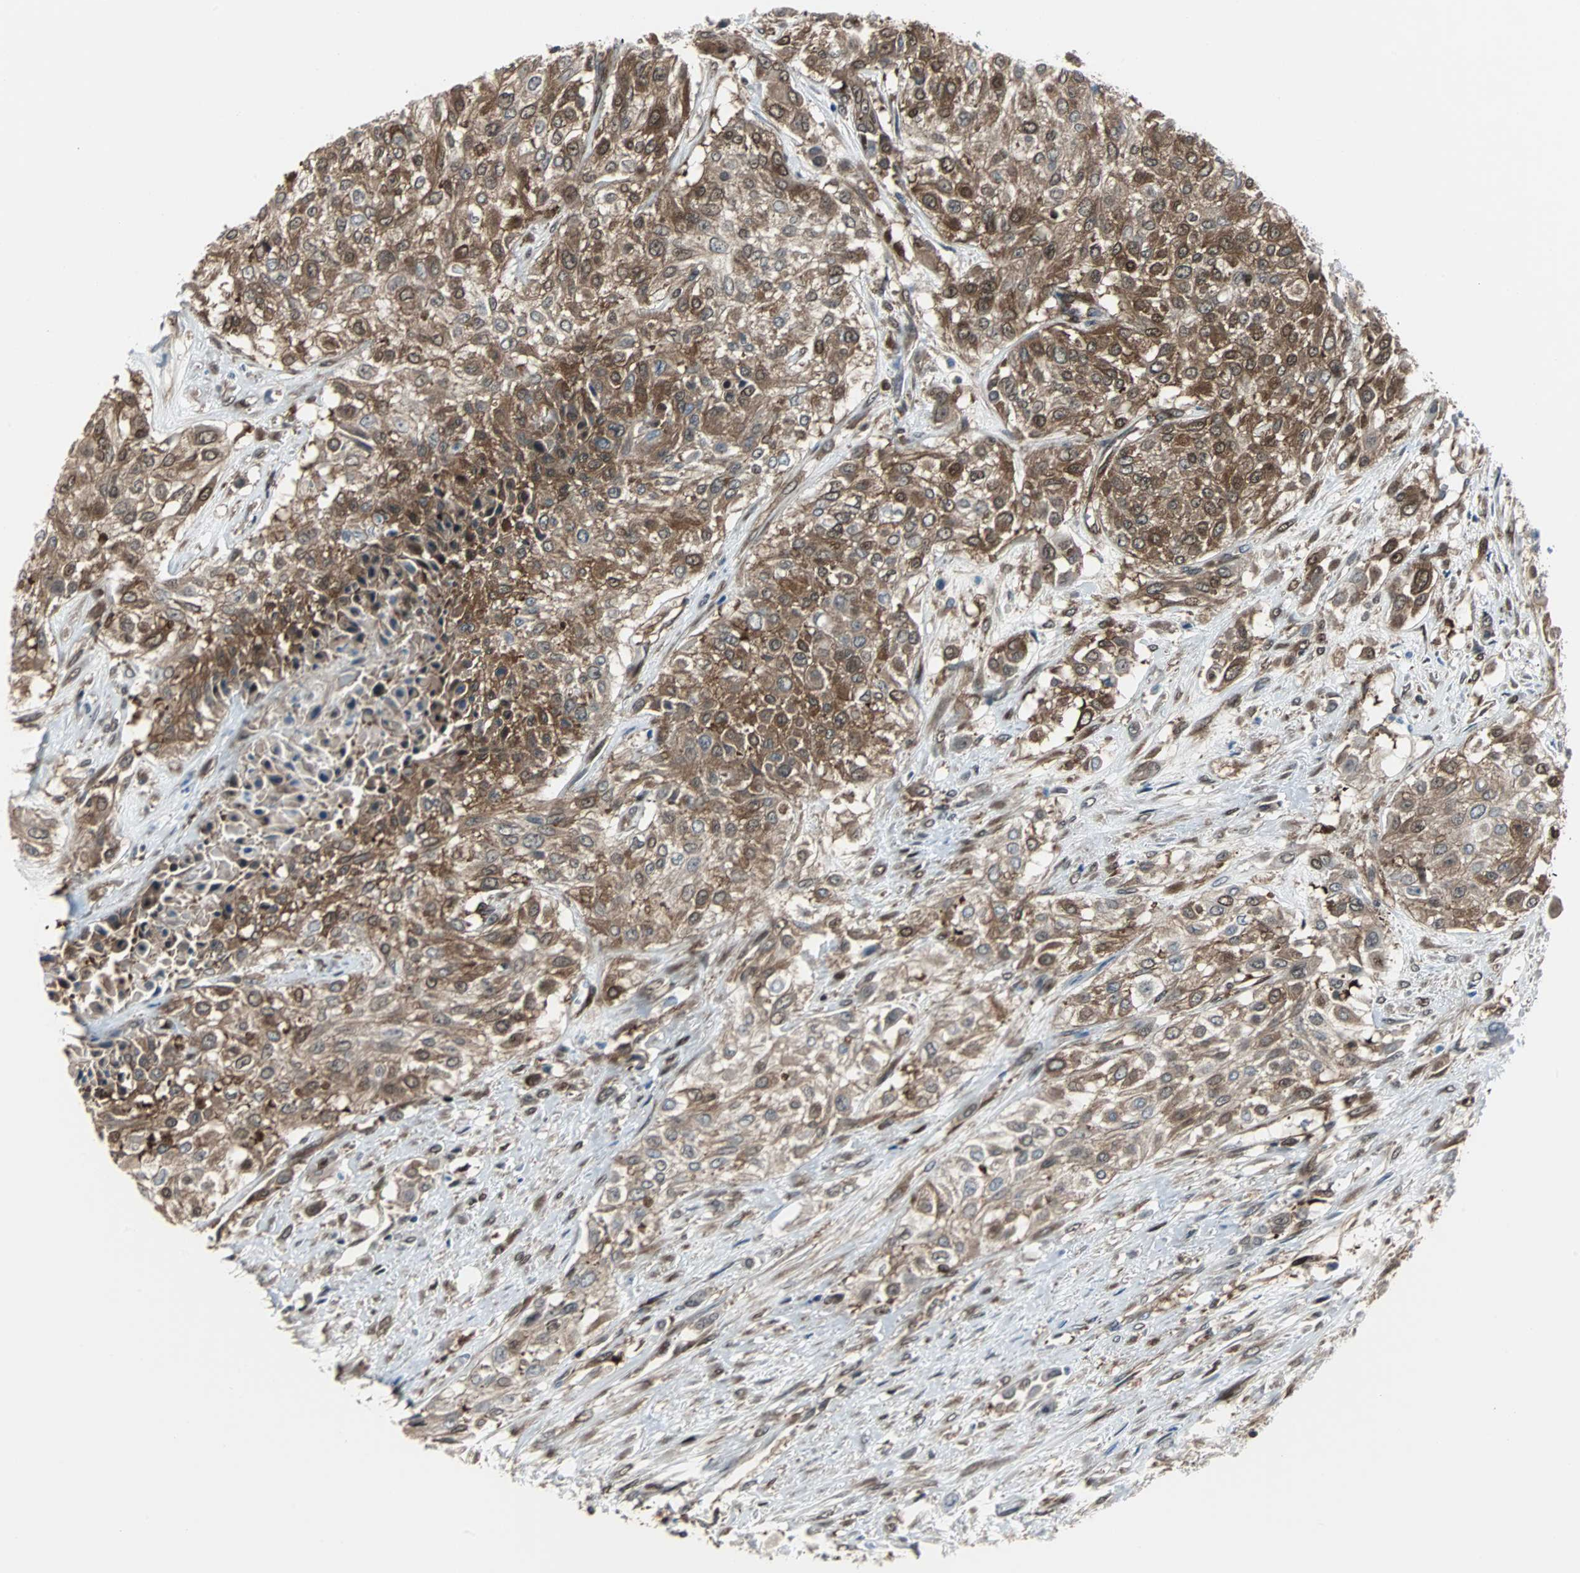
{"staining": {"intensity": "moderate", "quantity": ">75%", "location": "cytoplasmic/membranous"}, "tissue": "urothelial cancer", "cell_type": "Tumor cells", "image_type": "cancer", "snomed": [{"axis": "morphology", "description": "Urothelial carcinoma, High grade"}, {"axis": "topography", "description": "Urinary bladder"}], "caption": "Protein expression analysis of urothelial cancer displays moderate cytoplasmic/membranous positivity in approximately >75% of tumor cells.", "gene": "RELA", "patient": {"sex": "male", "age": 57}}